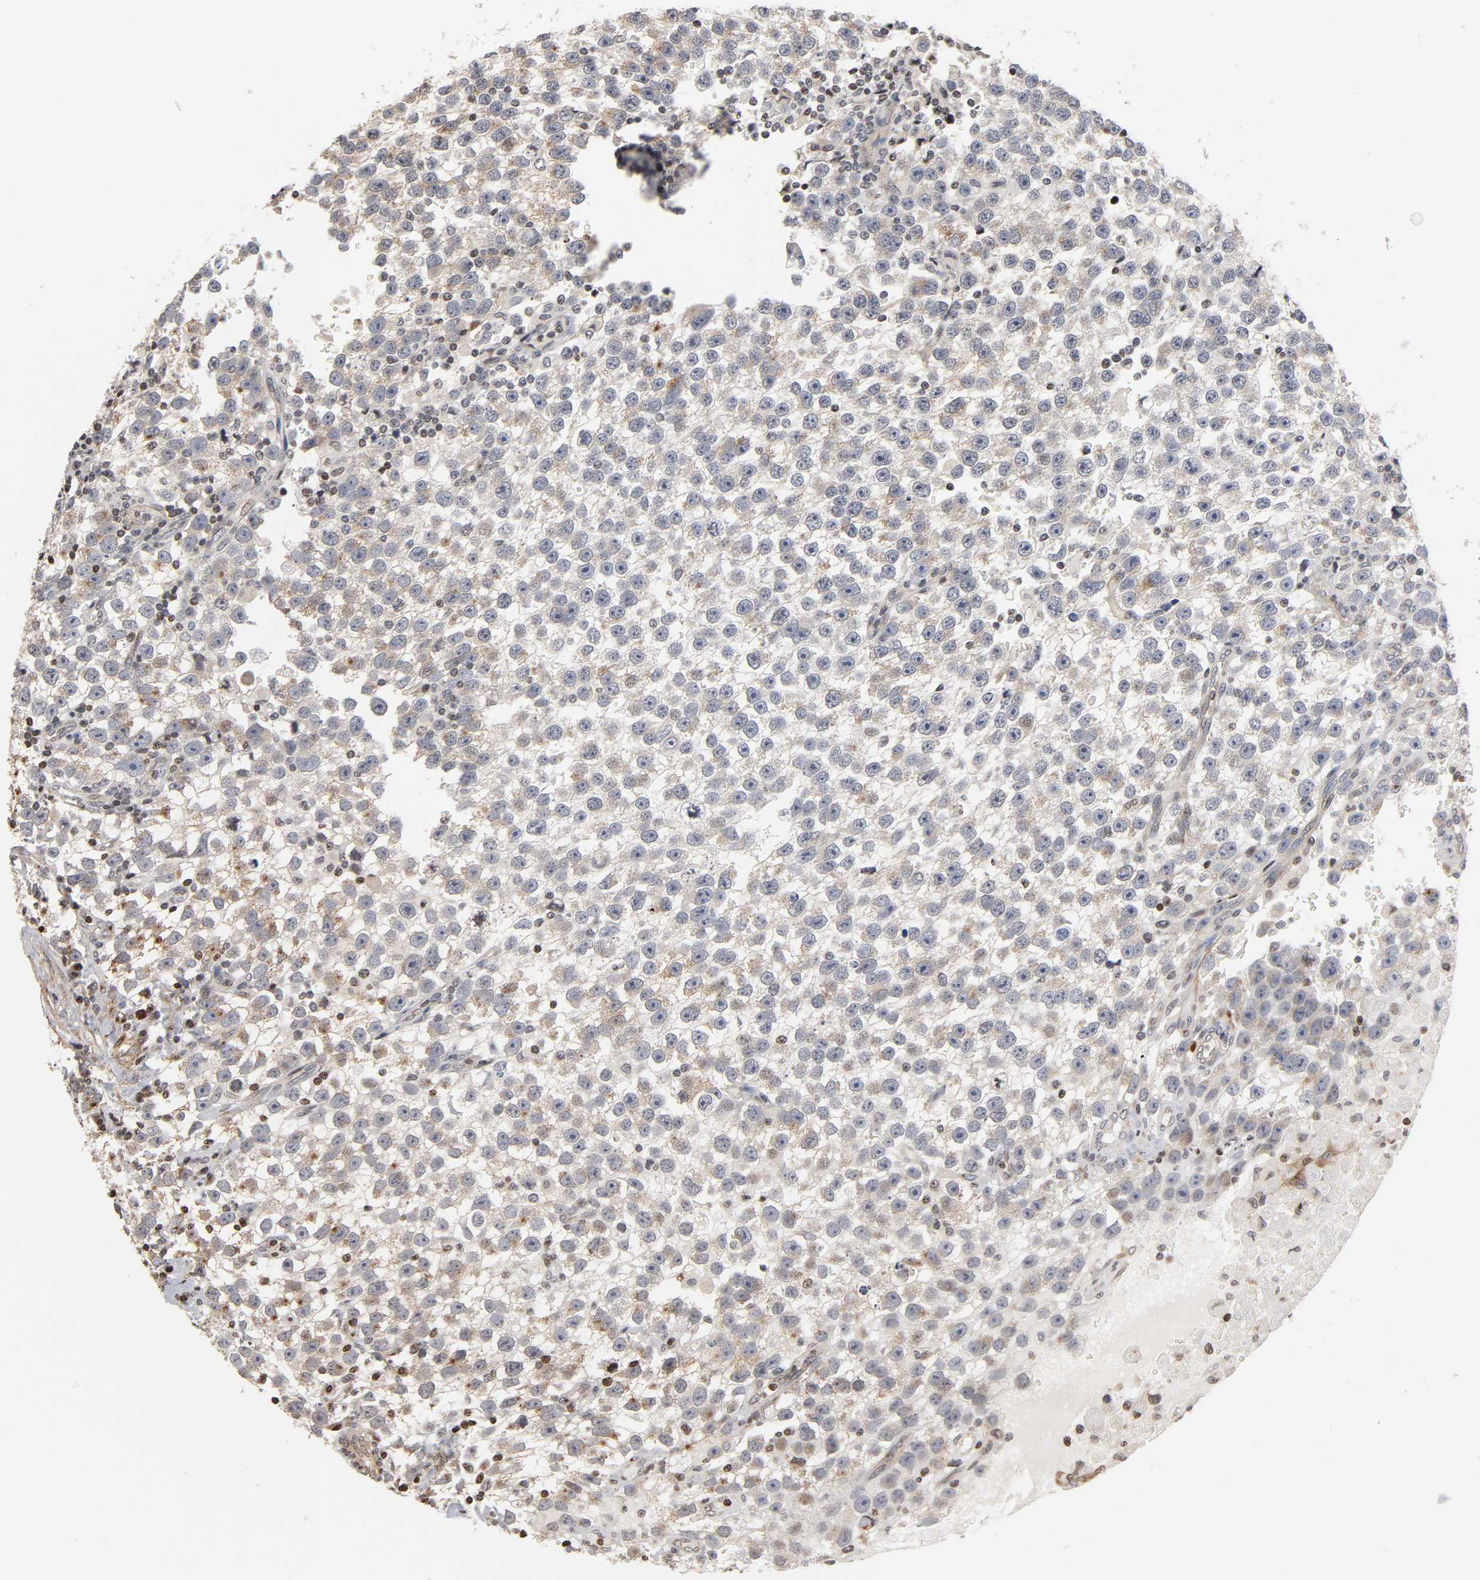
{"staining": {"intensity": "negative", "quantity": "none", "location": "none"}, "tissue": "testis cancer", "cell_type": "Tumor cells", "image_type": "cancer", "snomed": [{"axis": "morphology", "description": "Seminoma, NOS"}, {"axis": "topography", "description": "Testis"}], "caption": "This is an IHC image of testis cancer. There is no expression in tumor cells.", "gene": "ITGAV", "patient": {"sex": "male", "age": 33}}